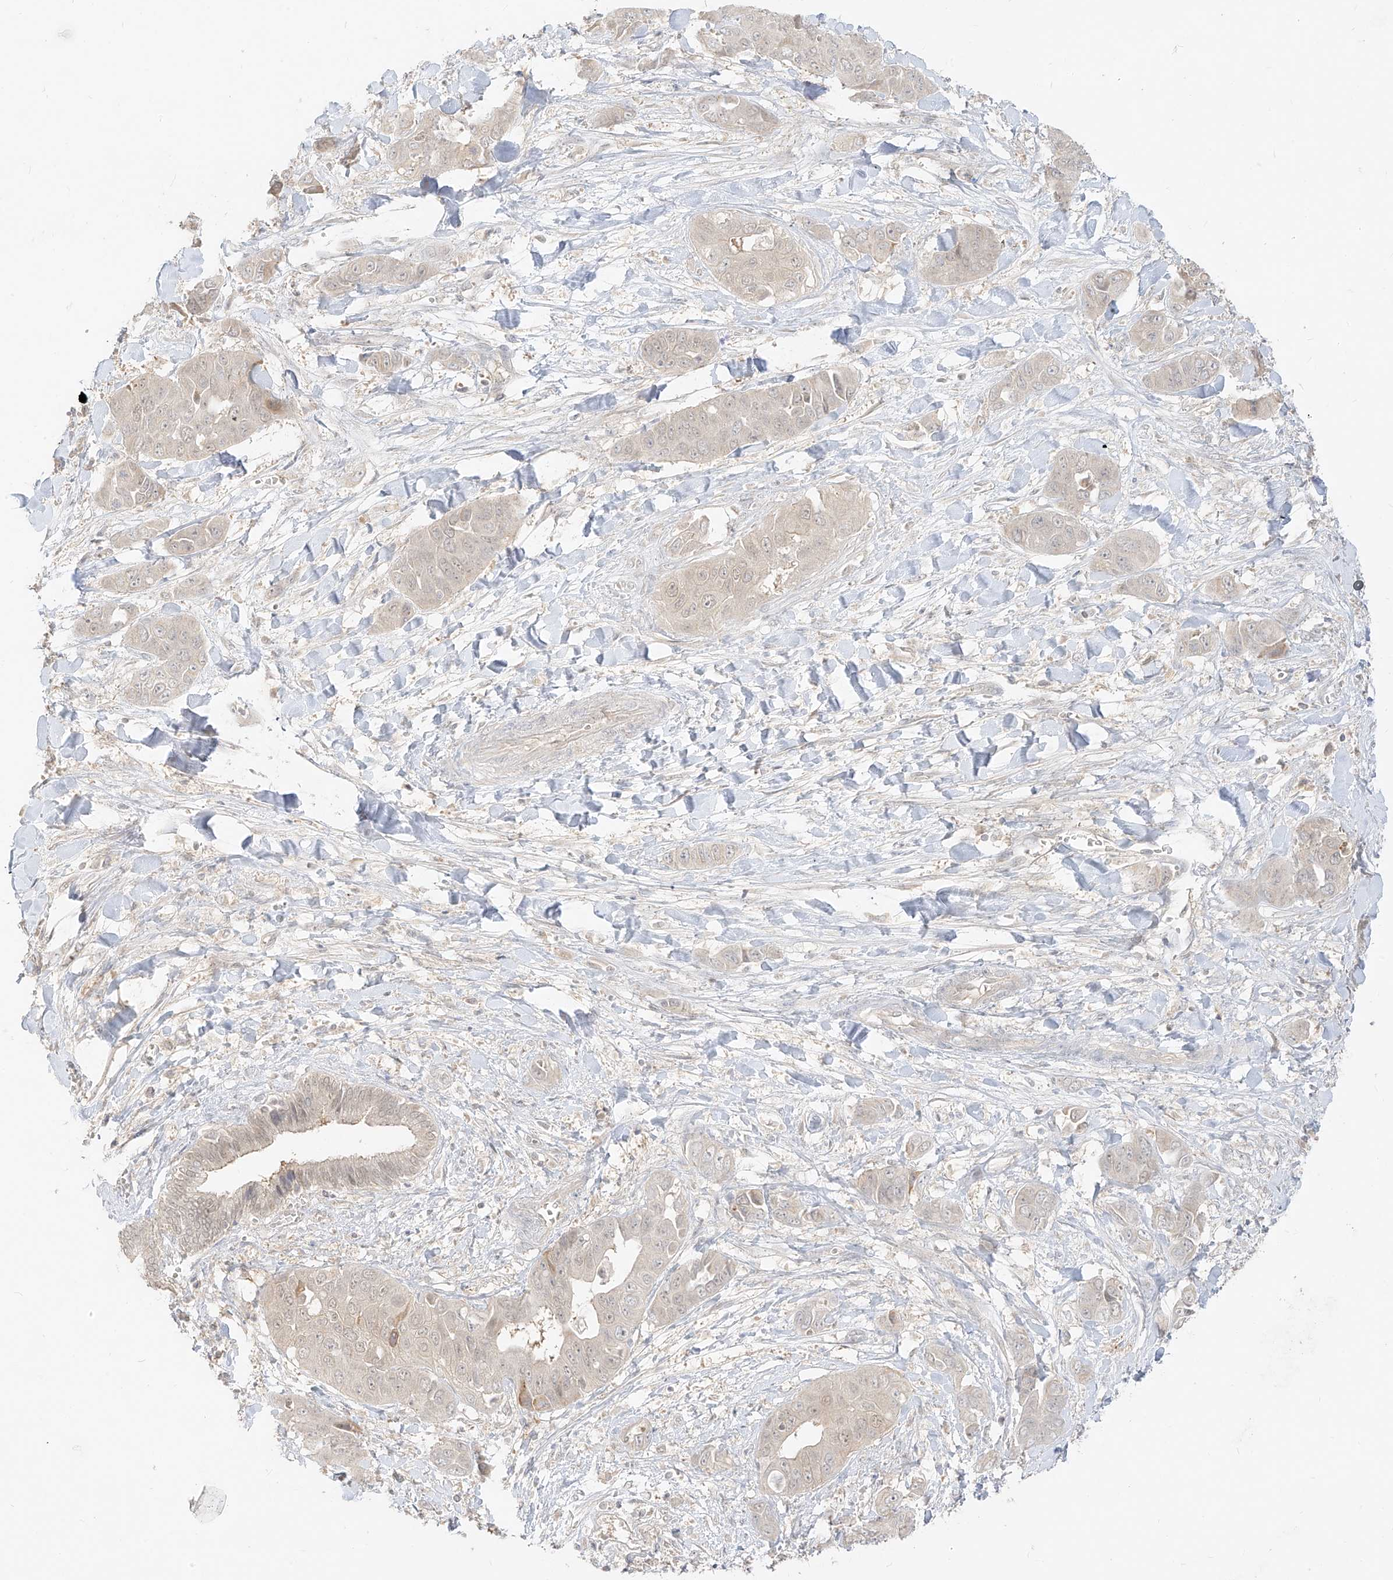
{"staining": {"intensity": "negative", "quantity": "none", "location": "none"}, "tissue": "liver cancer", "cell_type": "Tumor cells", "image_type": "cancer", "snomed": [{"axis": "morphology", "description": "Cholangiocarcinoma"}, {"axis": "topography", "description": "Liver"}], "caption": "IHC of human cholangiocarcinoma (liver) displays no staining in tumor cells. (IHC, brightfield microscopy, high magnification).", "gene": "LIPT1", "patient": {"sex": "female", "age": 52}}